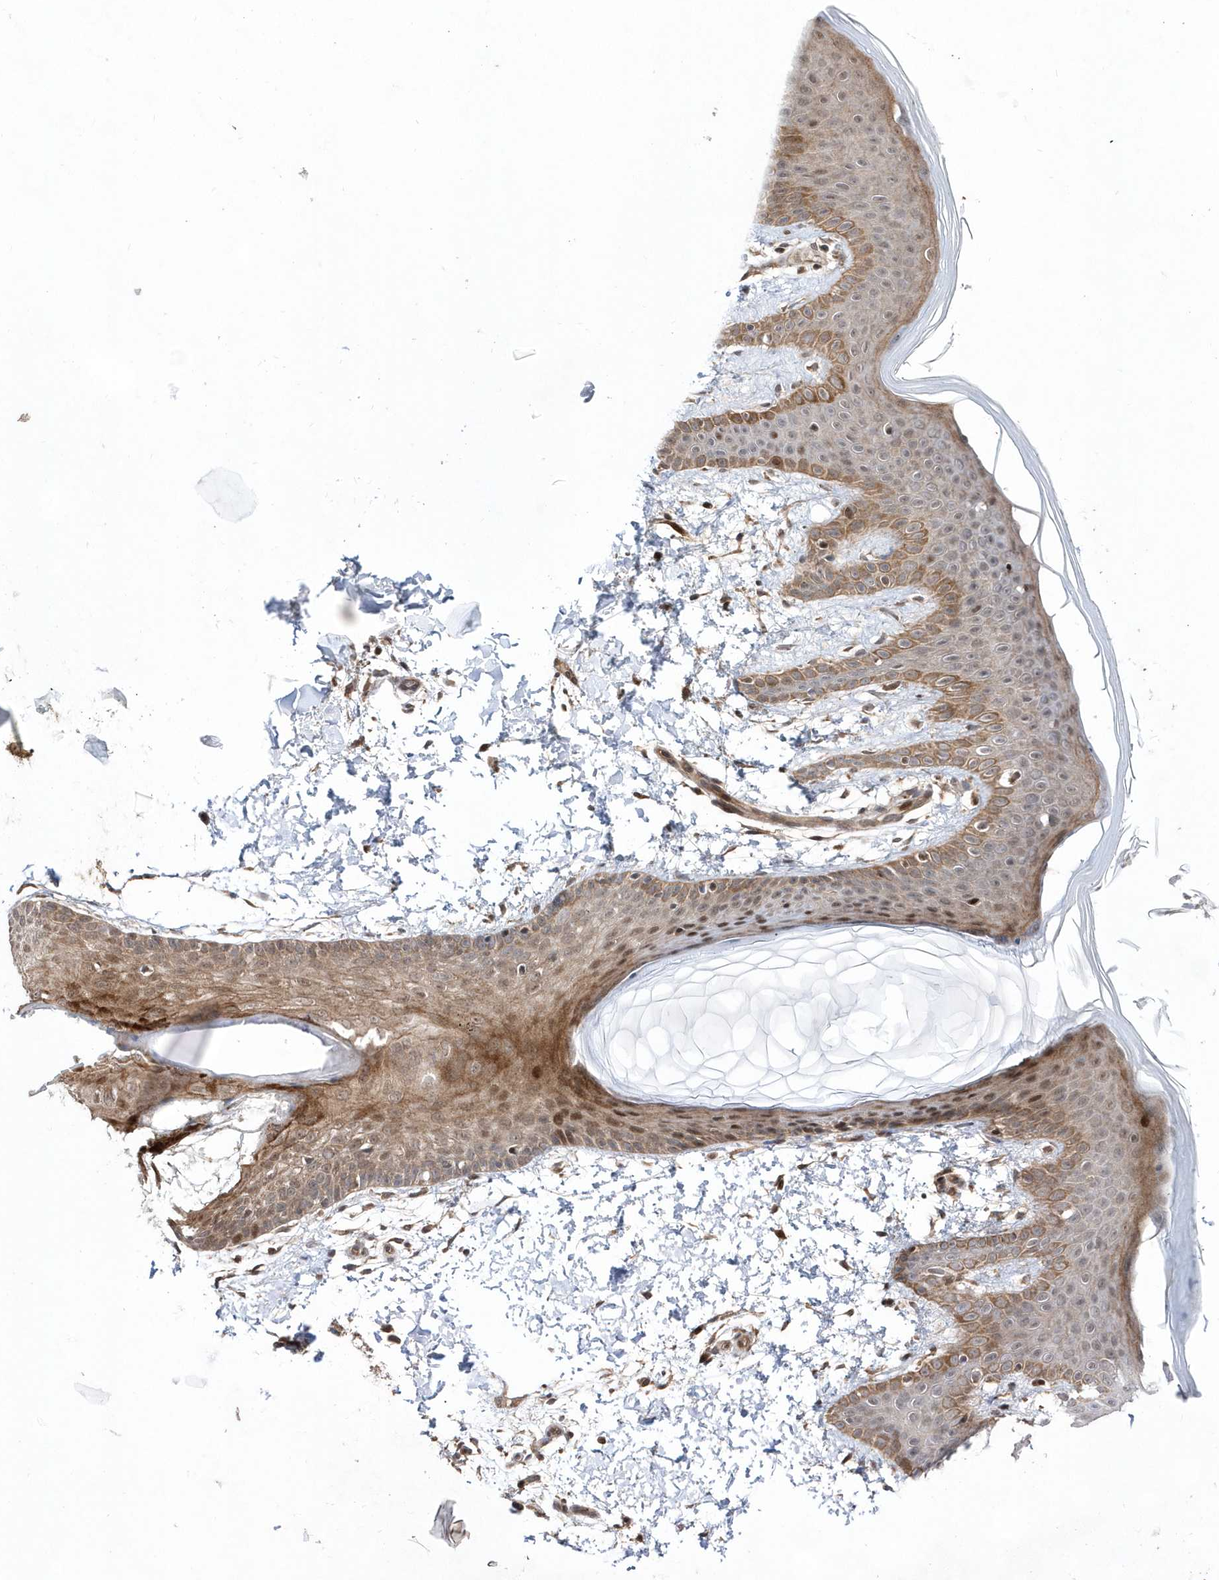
{"staining": {"intensity": "moderate", "quantity": ">75%", "location": "cytoplasmic/membranous,nuclear"}, "tissue": "skin", "cell_type": "Fibroblasts", "image_type": "normal", "snomed": [{"axis": "morphology", "description": "Normal tissue, NOS"}, {"axis": "topography", "description": "Skin"}], "caption": "A micrograph showing moderate cytoplasmic/membranous,nuclear staining in approximately >75% of fibroblasts in normal skin, as visualized by brown immunohistochemical staining.", "gene": "DALRD3", "patient": {"sex": "male", "age": 36}}